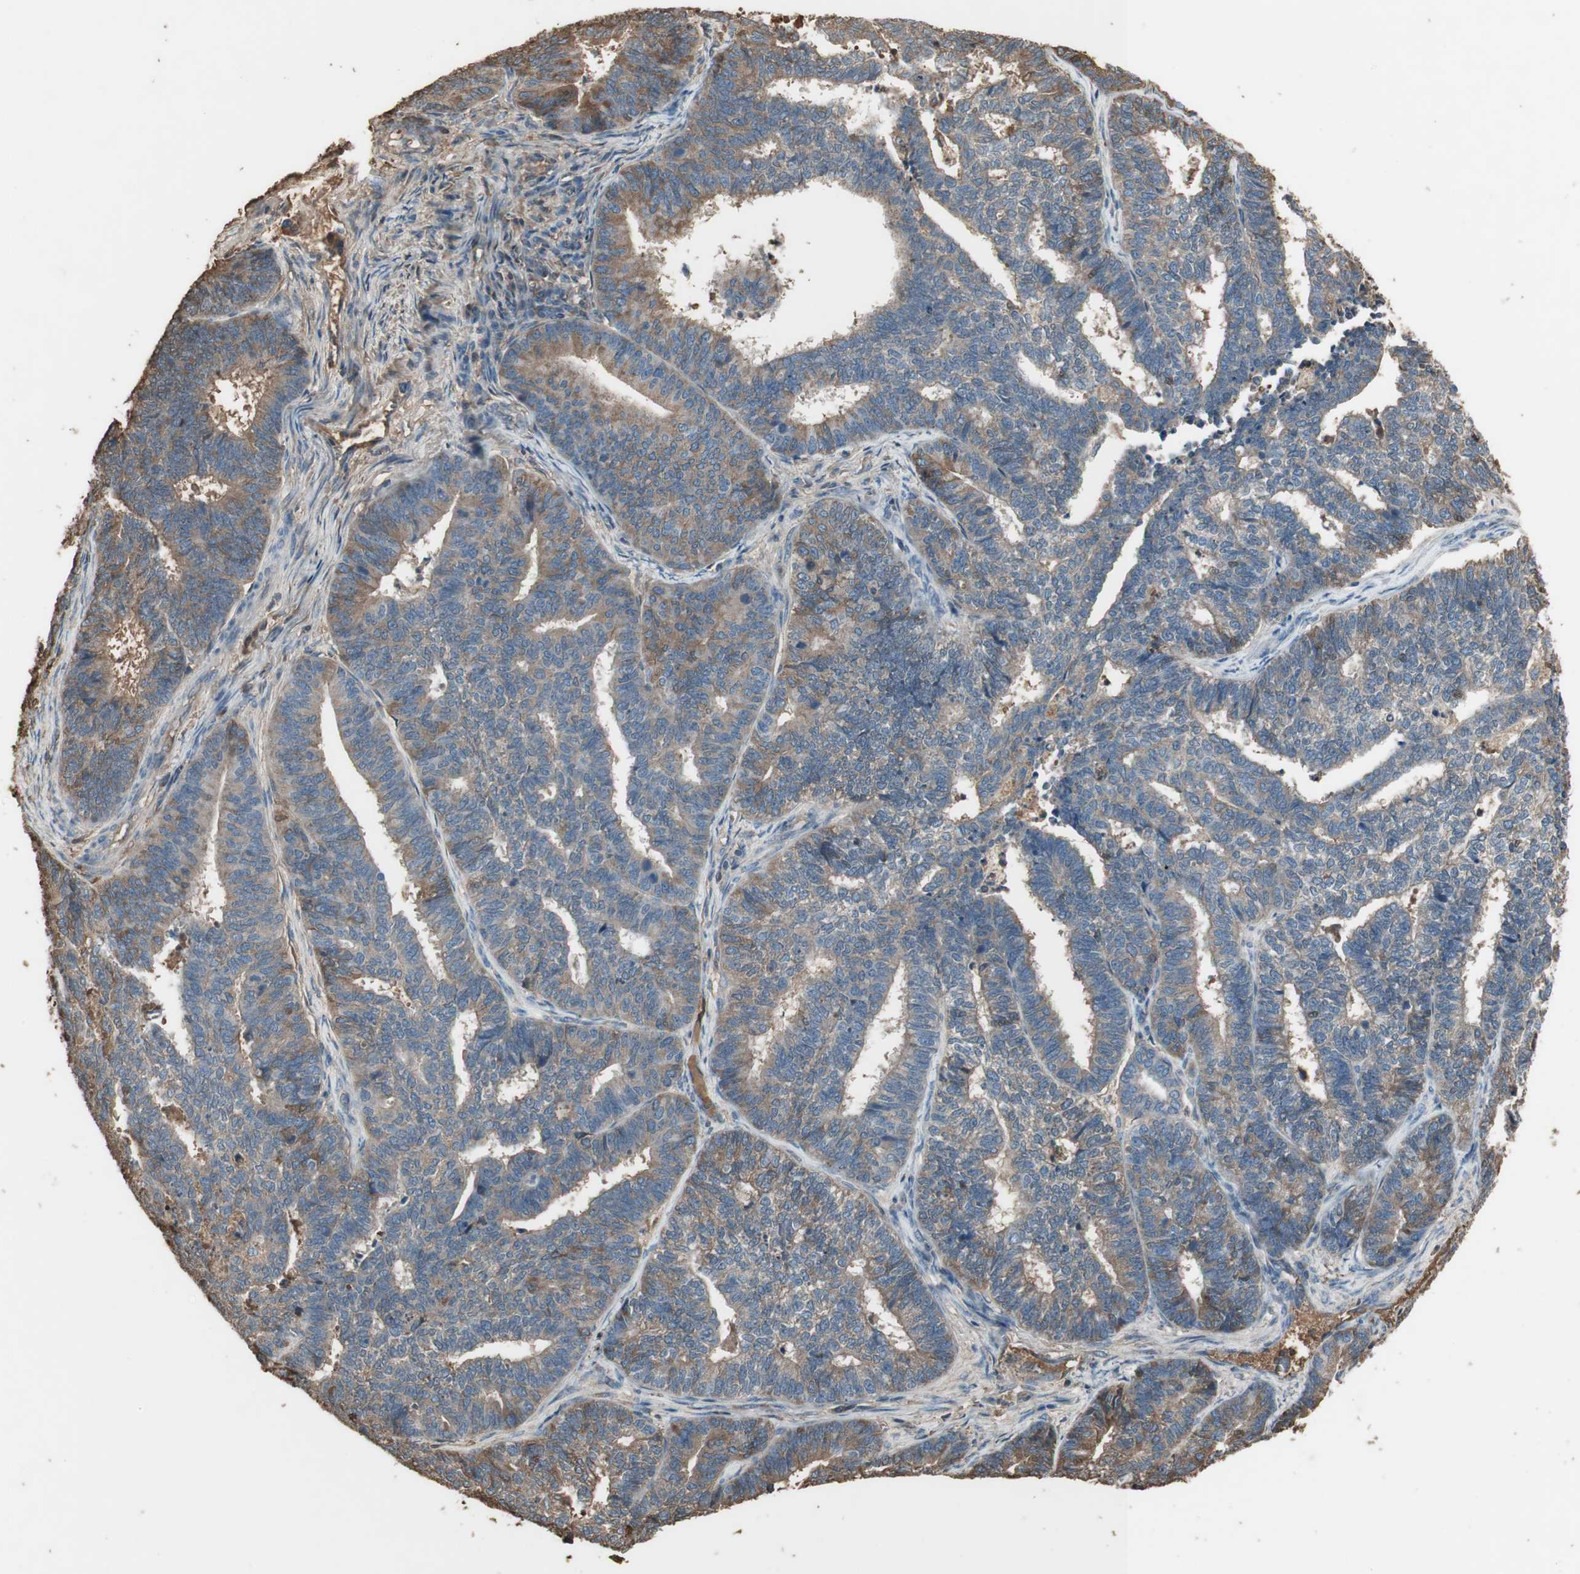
{"staining": {"intensity": "weak", "quantity": ">75%", "location": "cytoplasmic/membranous"}, "tissue": "endometrial cancer", "cell_type": "Tumor cells", "image_type": "cancer", "snomed": [{"axis": "morphology", "description": "Adenocarcinoma, NOS"}, {"axis": "topography", "description": "Endometrium"}], "caption": "Weak cytoplasmic/membranous positivity is seen in approximately >75% of tumor cells in endometrial adenocarcinoma.", "gene": "MMP14", "patient": {"sex": "female", "age": 70}}